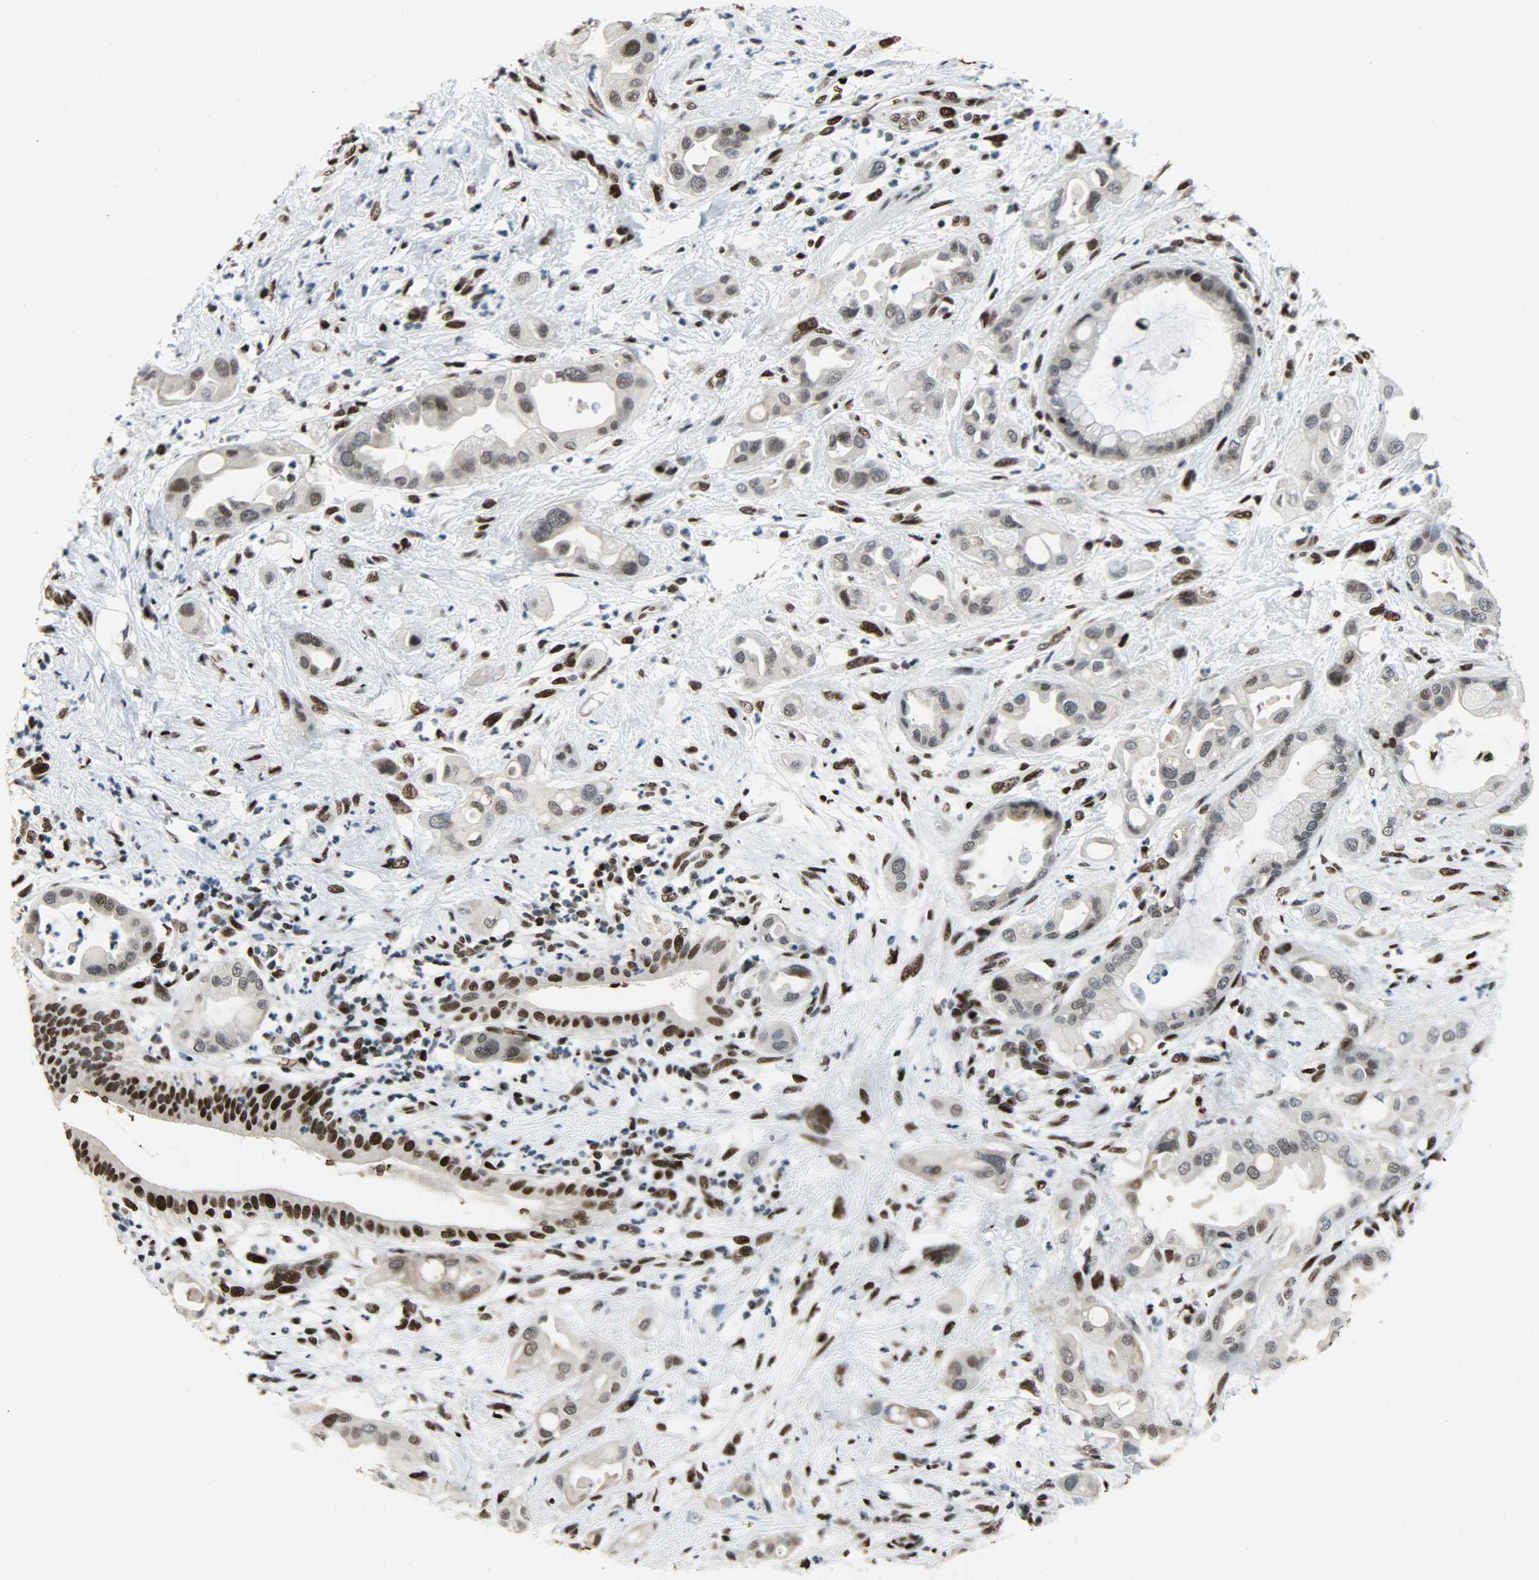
{"staining": {"intensity": "moderate", "quantity": "25%-75%", "location": "cytoplasmic/membranous,nuclear"}, "tissue": "pancreatic cancer", "cell_type": "Tumor cells", "image_type": "cancer", "snomed": [{"axis": "morphology", "description": "Adenocarcinoma, NOS"}, {"axis": "morphology", "description": "Adenocarcinoma, metastatic, NOS"}, {"axis": "topography", "description": "Lymph node"}, {"axis": "topography", "description": "Pancreas"}, {"axis": "topography", "description": "Duodenum"}], "caption": "Immunohistochemistry histopathology image of pancreatic cancer stained for a protein (brown), which shows medium levels of moderate cytoplasmic/membranous and nuclear staining in about 25%-75% of tumor cells.", "gene": "SNAI1", "patient": {"sex": "female", "age": 64}}